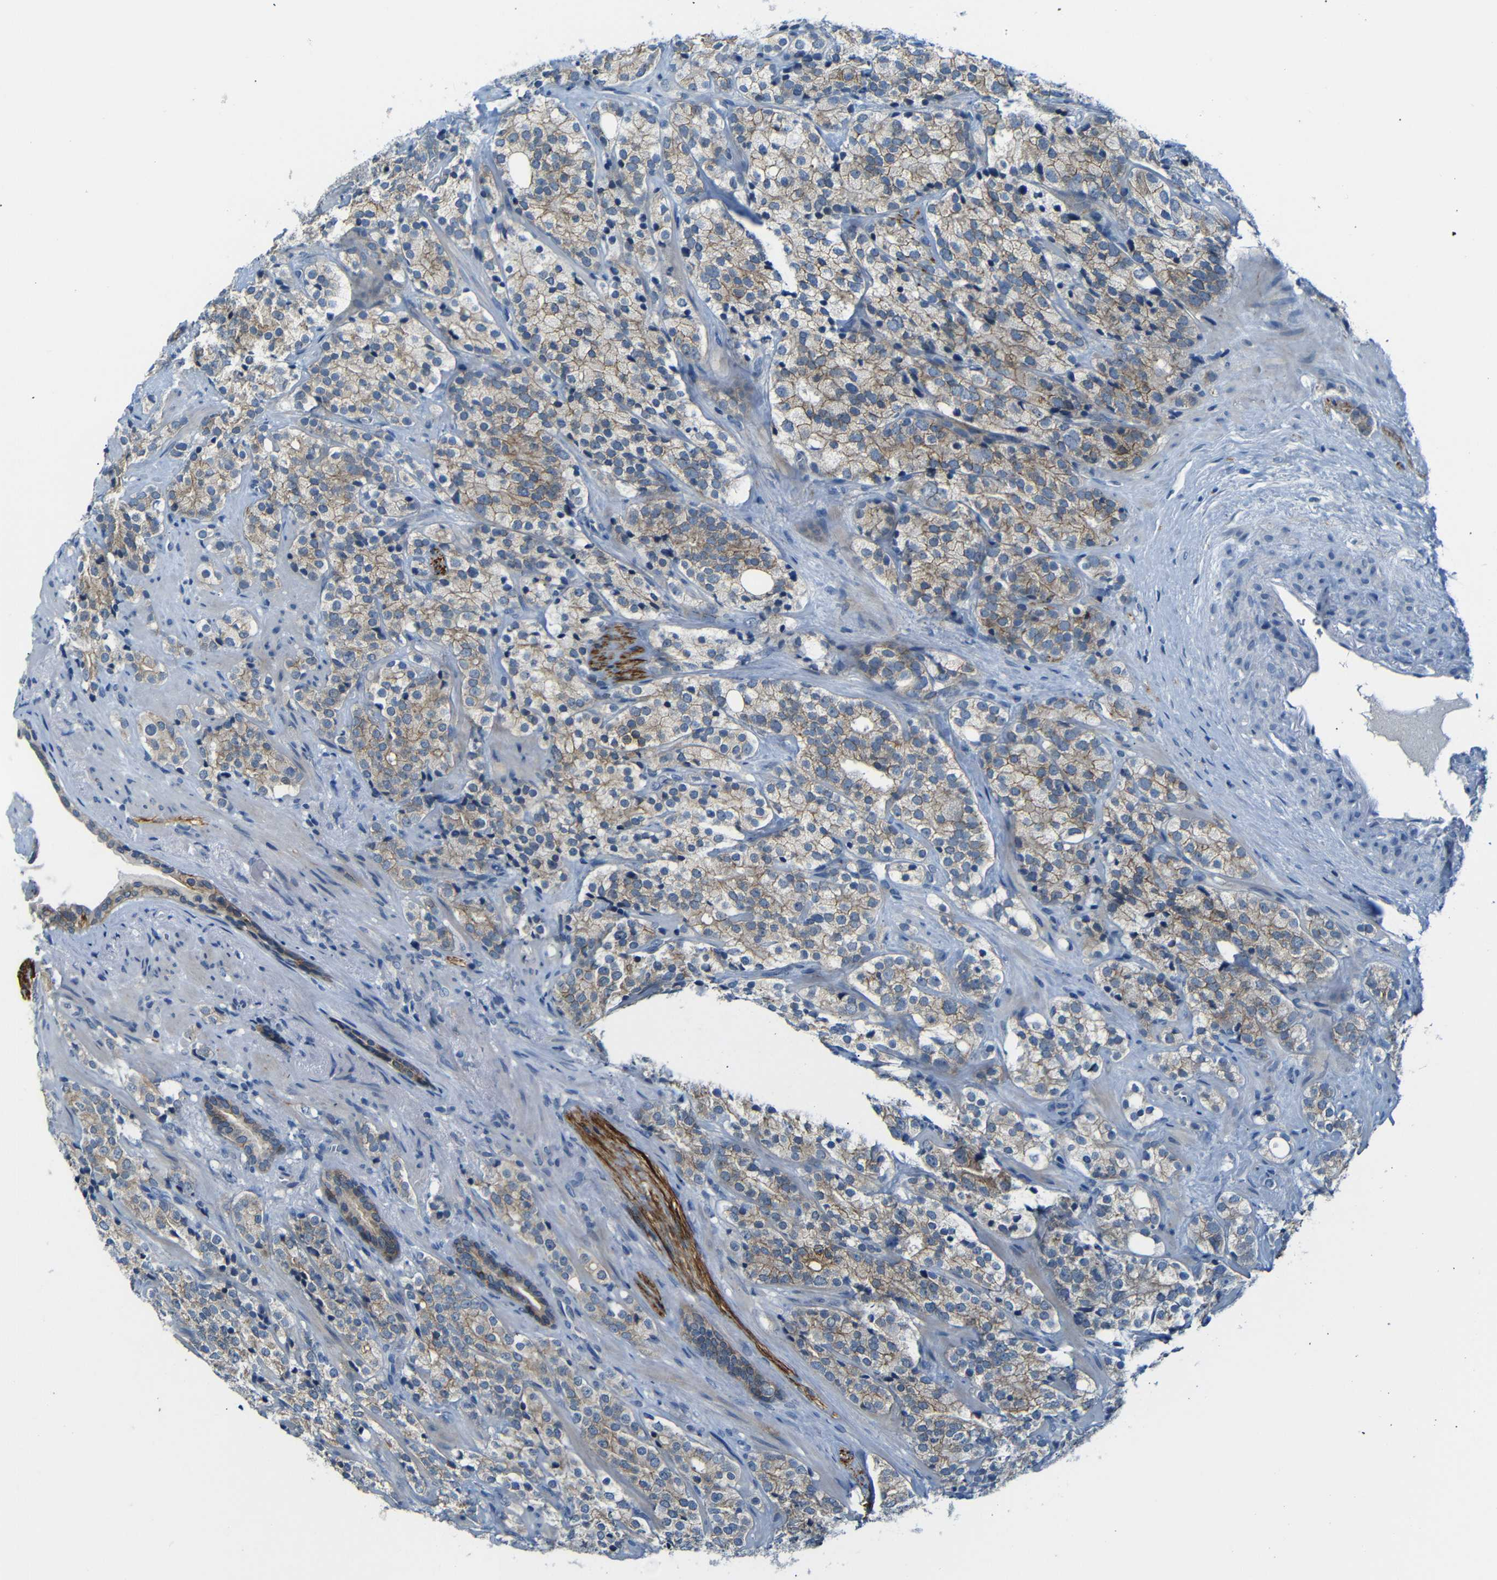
{"staining": {"intensity": "moderate", "quantity": ">75%", "location": "cytoplasmic/membranous"}, "tissue": "prostate cancer", "cell_type": "Tumor cells", "image_type": "cancer", "snomed": [{"axis": "morphology", "description": "Adenocarcinoma, High grade"}, {"axis": "topography", "description": "Prostate"}], "caption": "A brown stain shows moderate cytoplasmic/membranous expression of a protein in prostate cancer (high-grade adenocarcinoma) tumor cells.", "gene": "ANK3", "patient": {"sex": "male", "age": 71}}